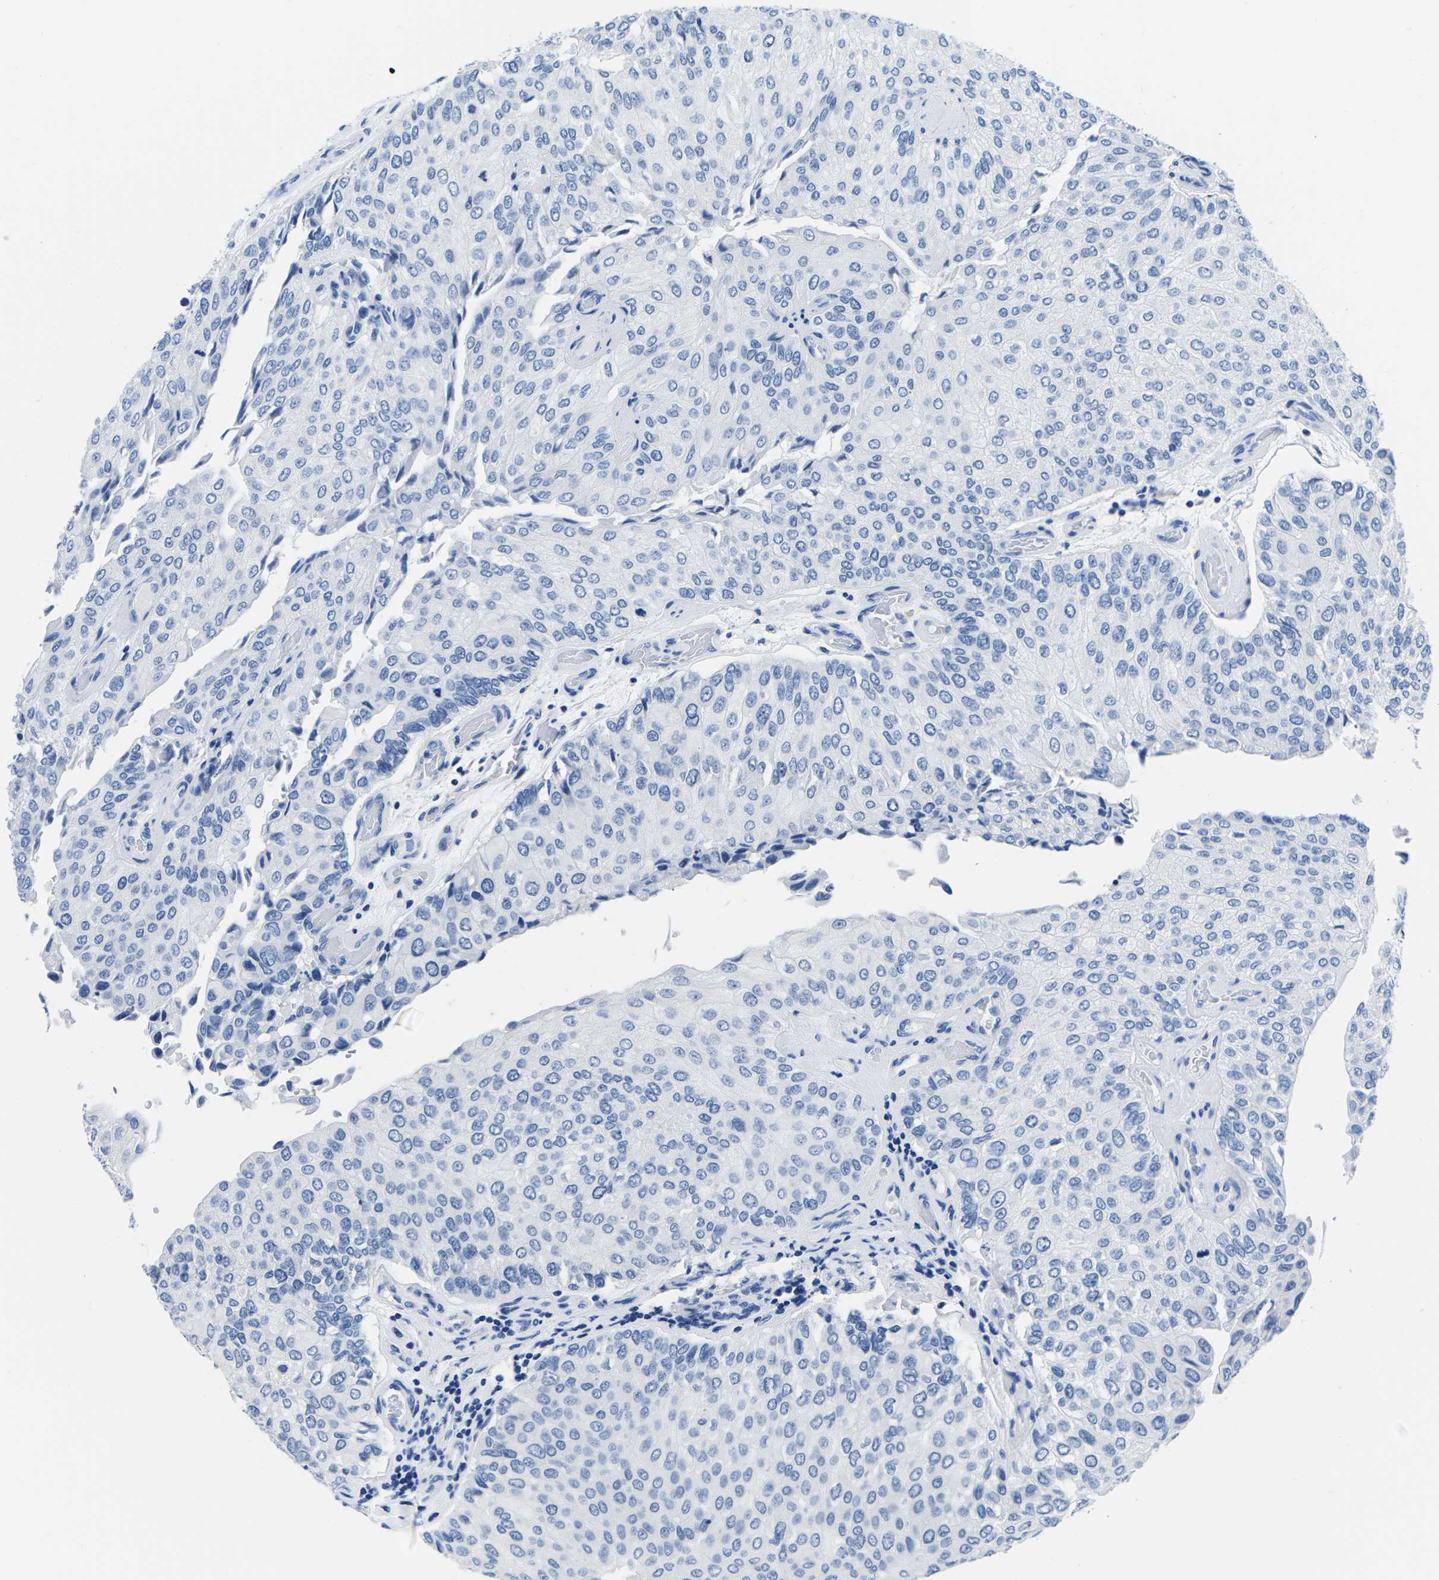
{"staining": {"intensity": "negative", "quantity": "none", "location": "none"}, "tissue": "urothelial cancer", "cell_type": "Tumor cells", "image_type": "cancer", "snomed": [{"axis": "morphology", "description": "Urothelial carcinoma, High grade"}, {"axis": "topography", "description": "Kidney"}, {"axis": "topography", "description": "Urinary bladder"}], "caption": "High magnification brightfield microscopy of urothelial carcinoma (high-grade) stained with DAB (3,3'-diaminobenzidine) (brown) and counterstained with hematoxylin (blue): tumor cells show no significant staining.", "gene": "CYP1A2", "patient": {"sex": "male", "age": 77}}